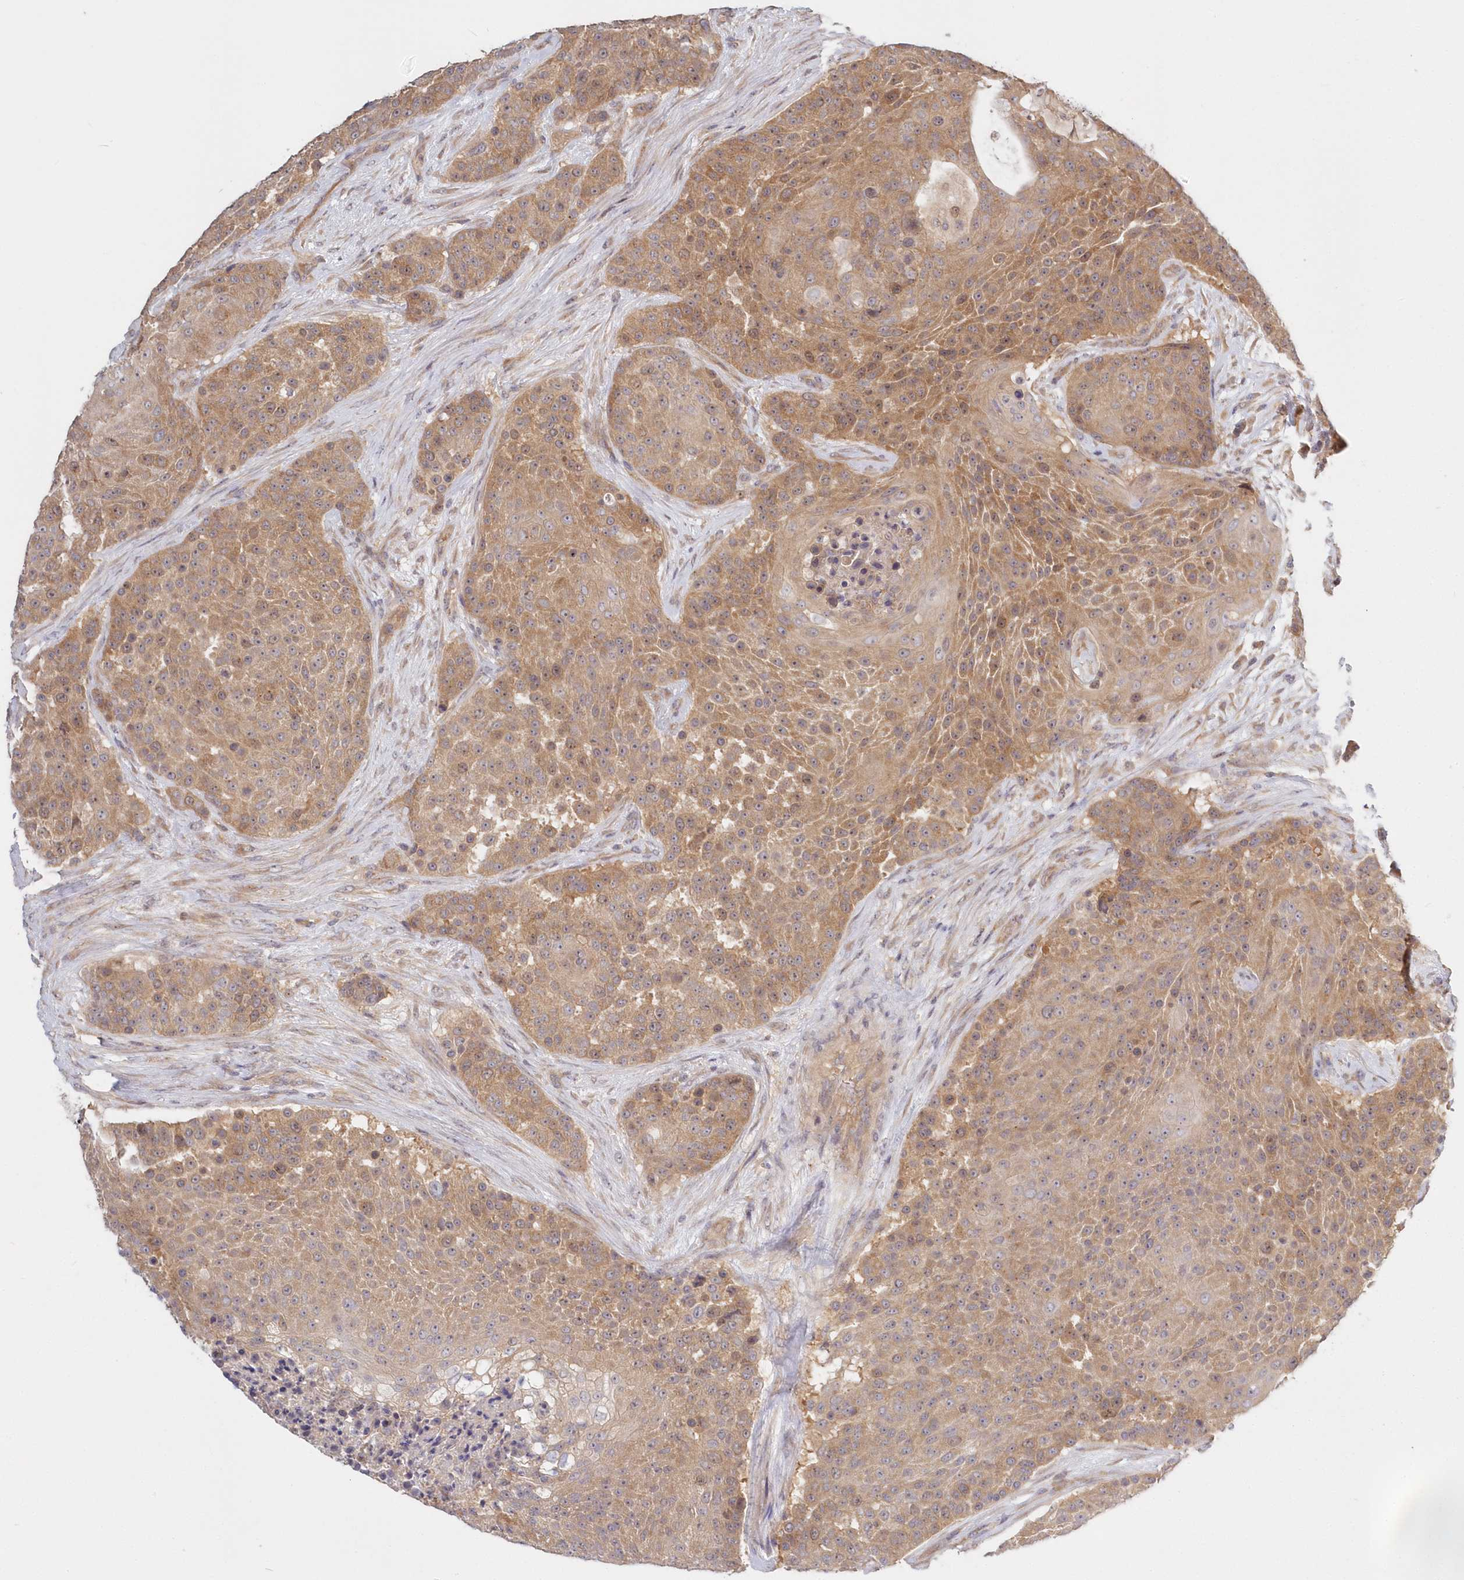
{"staining": {"intensity": "moderate", "quantity": ">75%", "location": "cytoplasmic/membranous"}, "tissue": "urothelial cancer", "cell_type": "Tumor cells", "image_type": "cancer", "snomed": [{"axis": "morphology", "description": "Urothelial carcinoma, High grade"}, {"axis": "topography", "description": "Urinary bladder"}], "caption": "This is a micrograph of immunohistochemistry staining of urothelial cancer, which shows moderate expression in the cytoplasmic/membranous of tumor cells.", "gene": "KATNA1", "patient": {"sex": "female", "age": 63}}